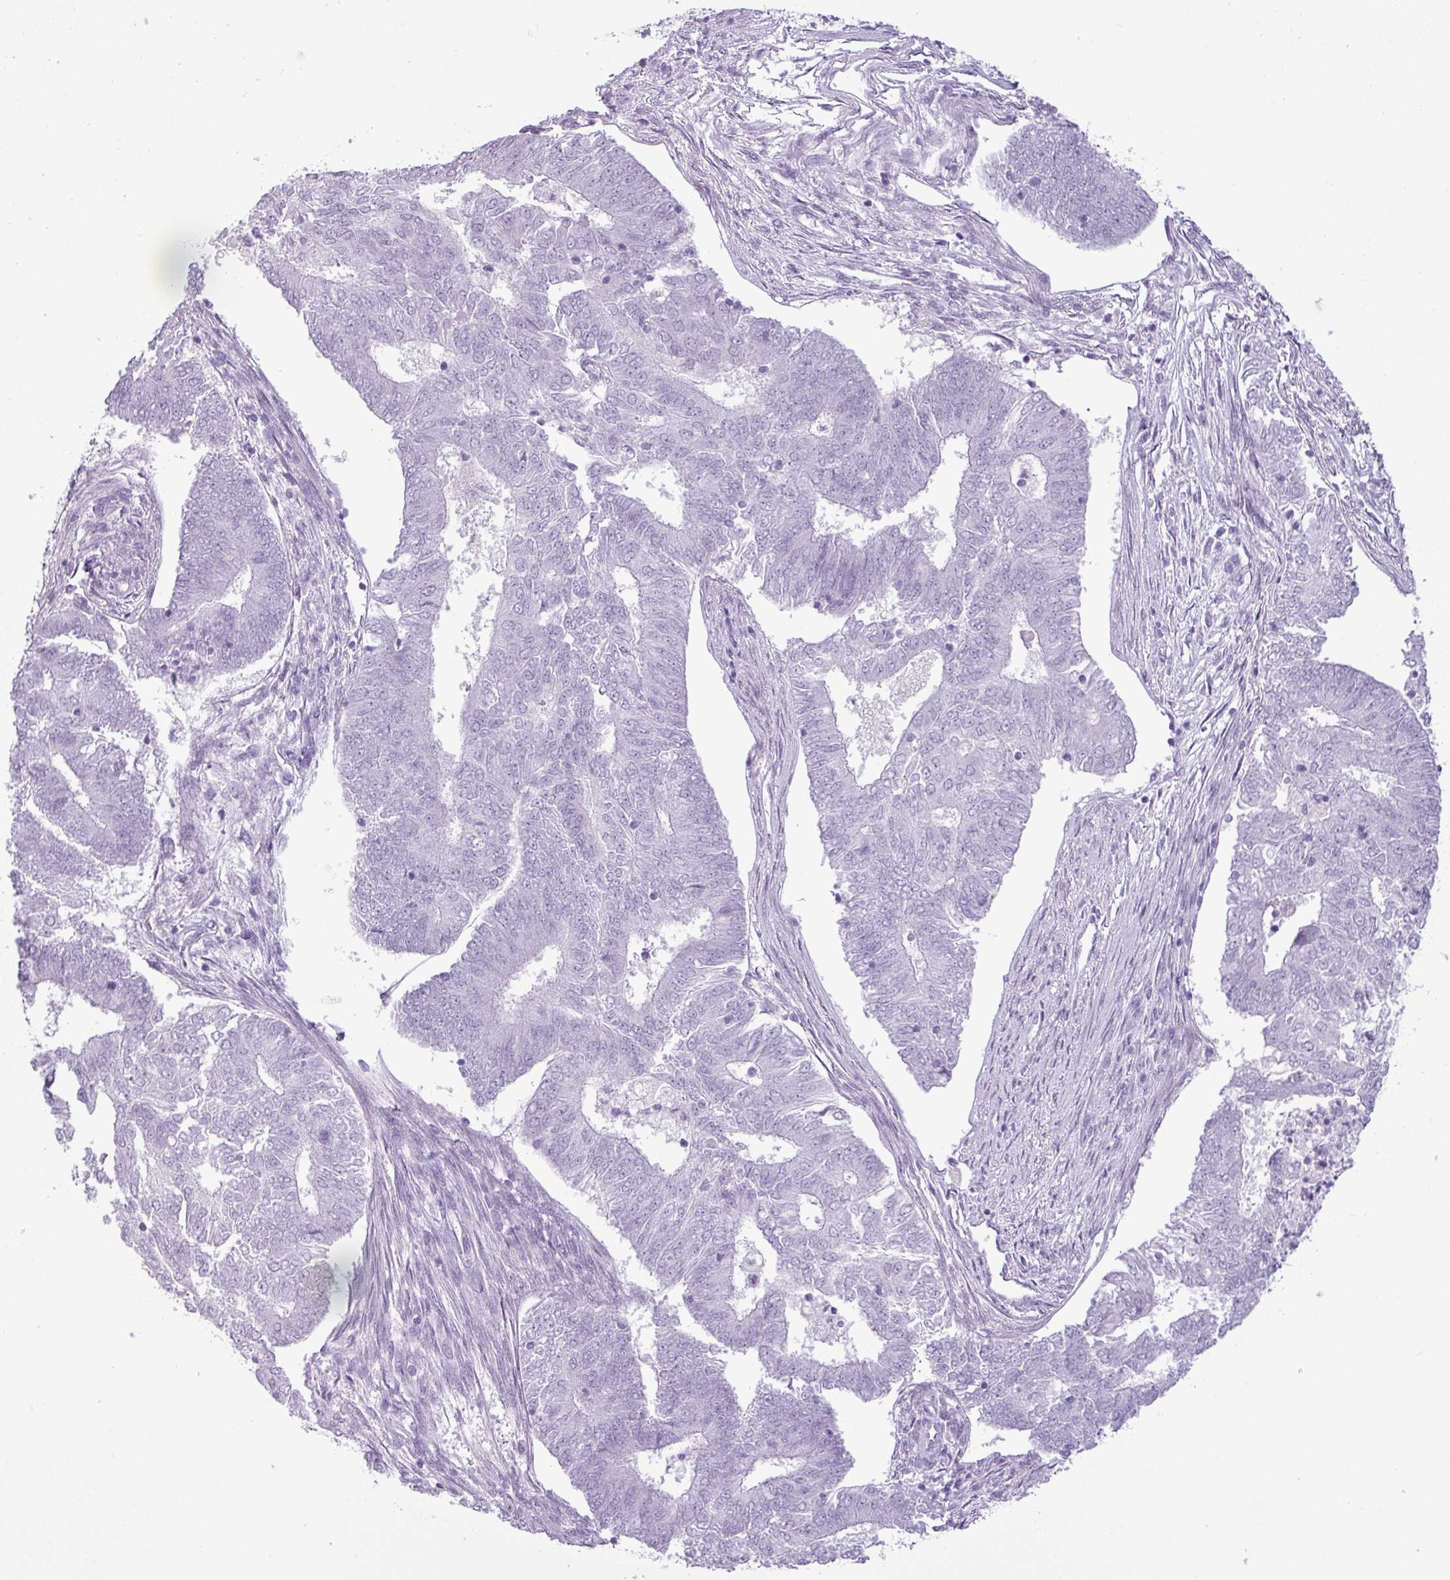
{"staining": {"intensity": "negative", "quantity": "none", "location": "none"}, "tissue": "endometrial cancer", "cell_type": "Tumor cells", "image_type": "cancer", "snomed": [{"axis": "morphology", "description": "Adenocarcinoma, NOS"}, {"axis": "topography", "description": "Endometrium"}], "caption": "This is an IHC photomicrograph of adenocarcinoma (endometrial). There is no staining in tumor cells.", "gene": "CDH16", "patient": {"sex": "female", "age": 62}}